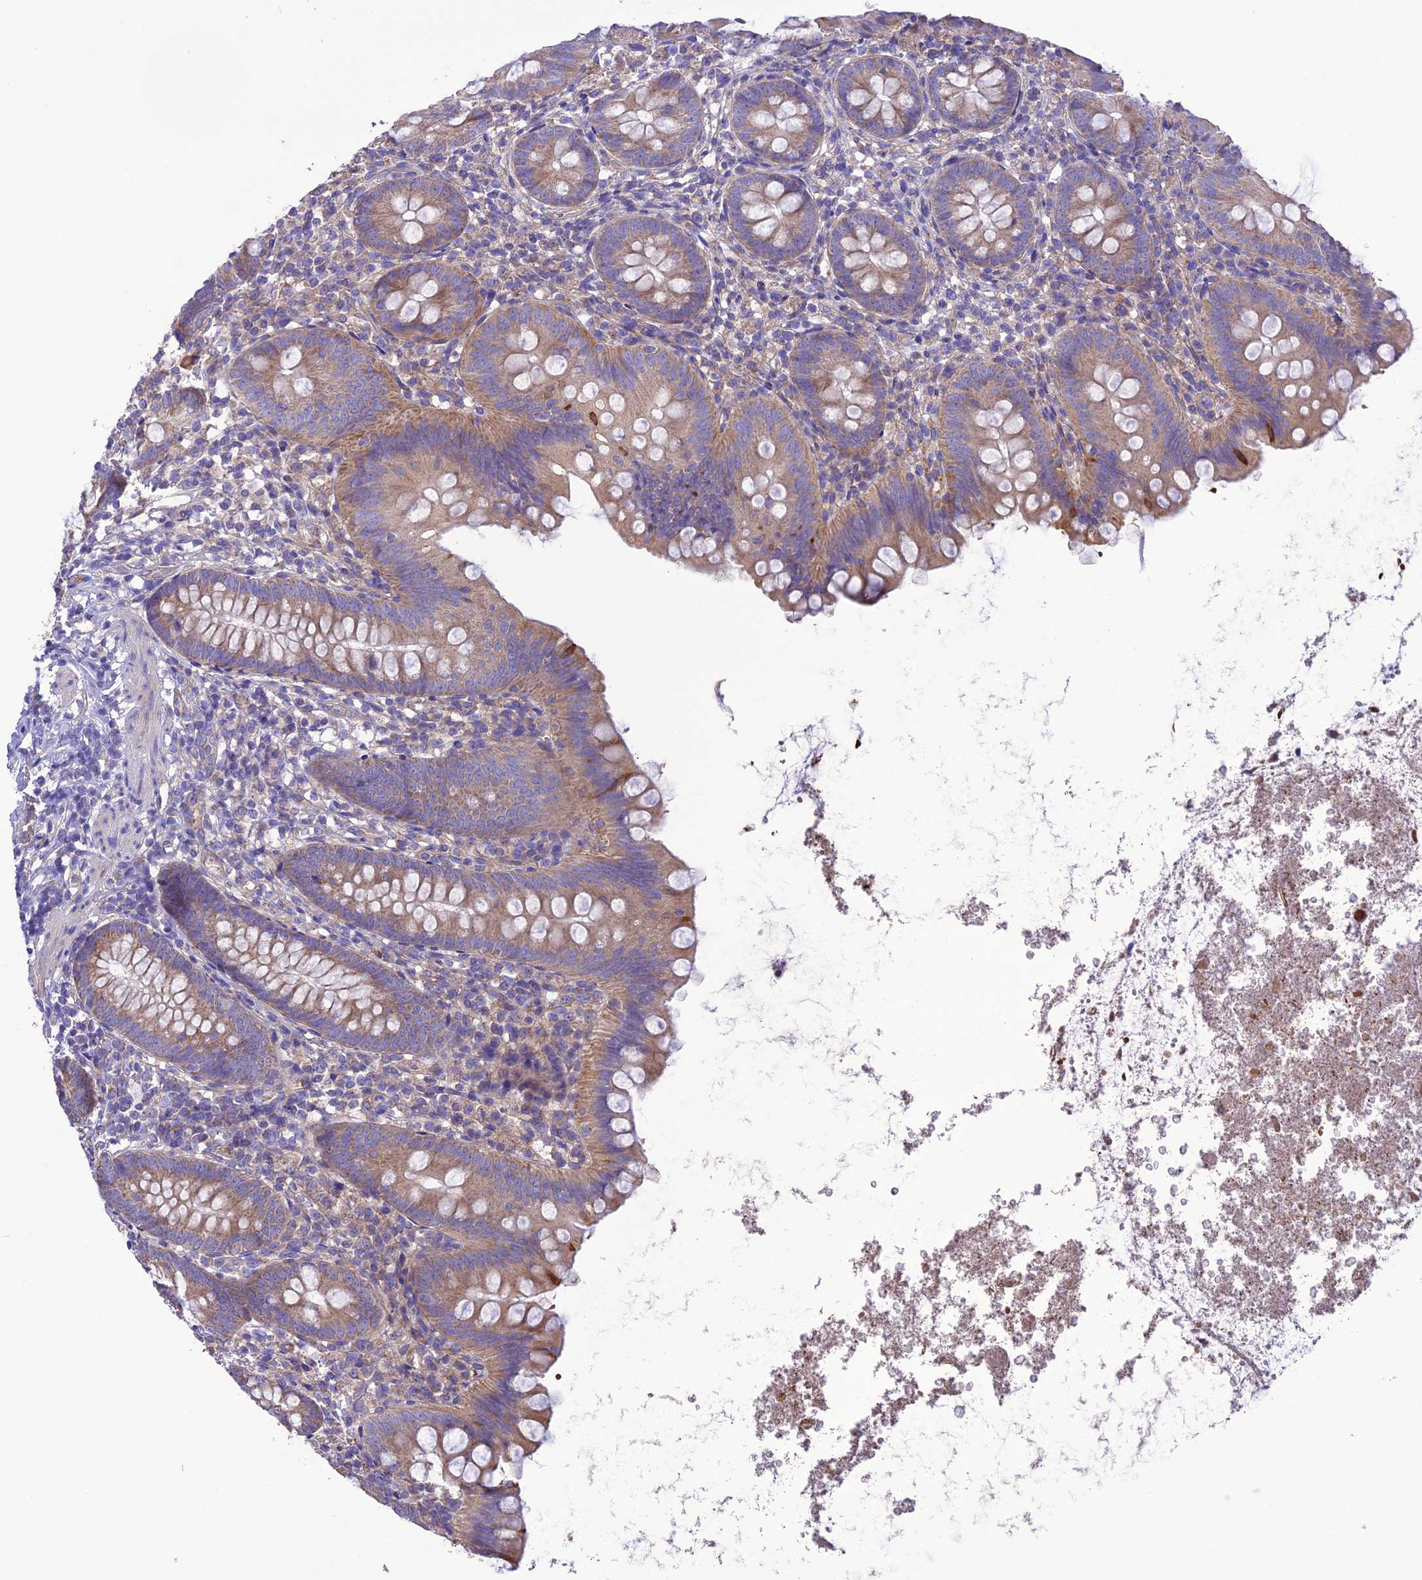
{"staining": {"intensity": "moderate", "quantity": ">75%", "location": "cytoplasmic/membranous"}, "tissue": "appendix", "cell_type": "Glandular cells", "image_type": "normal", "snomed": [{"axis": "morphology", "description": "Normal tissue, NOS"}, {"axis": "topography", "description": "Appendix"}], "caption": "The micrograph displays staining of normal appendix, revealing moderate cytoplasmic/membranous protein staining (brown color) within glandular cells. Immunohistochemistry (ihc) stains the protein of interest in brown and the nuclei are stained blue.", "gene": "MAP3K12", "patient": {"sex": "female", "age": 62}}